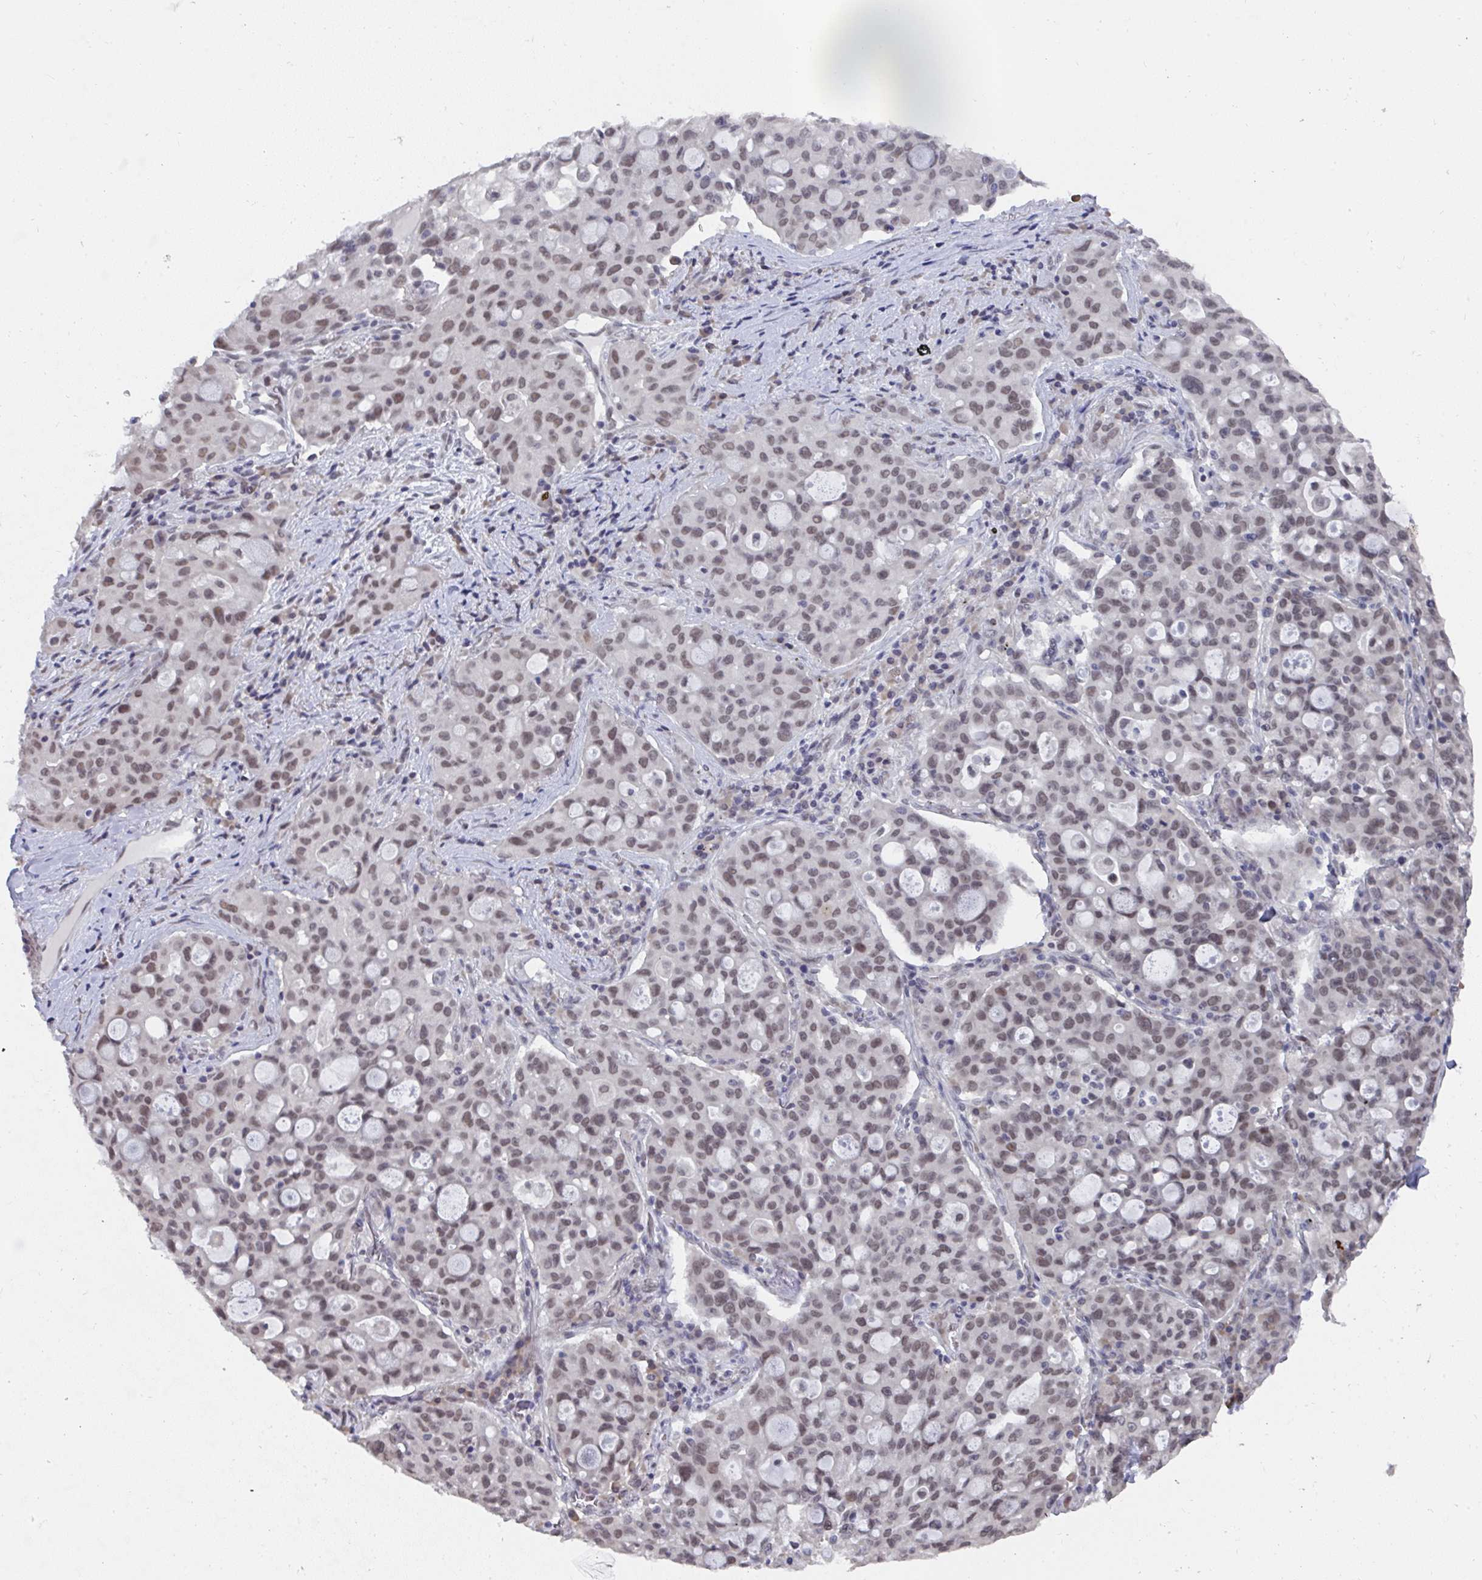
{"staining": {"intensity": "moderate", "quantity": ">75%", "location": "nuclear"}, "tissue": "lung cancer", "cell_type": "Tumor cells", "image_type": "cancer", "snomed": [{"axis": "morphology", "description": "Adenocarcinoma, NOS"}, {"axis": "topography", "description": "Lung"}], "caption": "Immunohistochemical staining of human adenocarcinoma (lung) demonstrates moderate nuclear protein expression in approximately >75% of tumor cells.", "gene": "JMJD1C", "patient": {"sex": "female", "age": 44}}